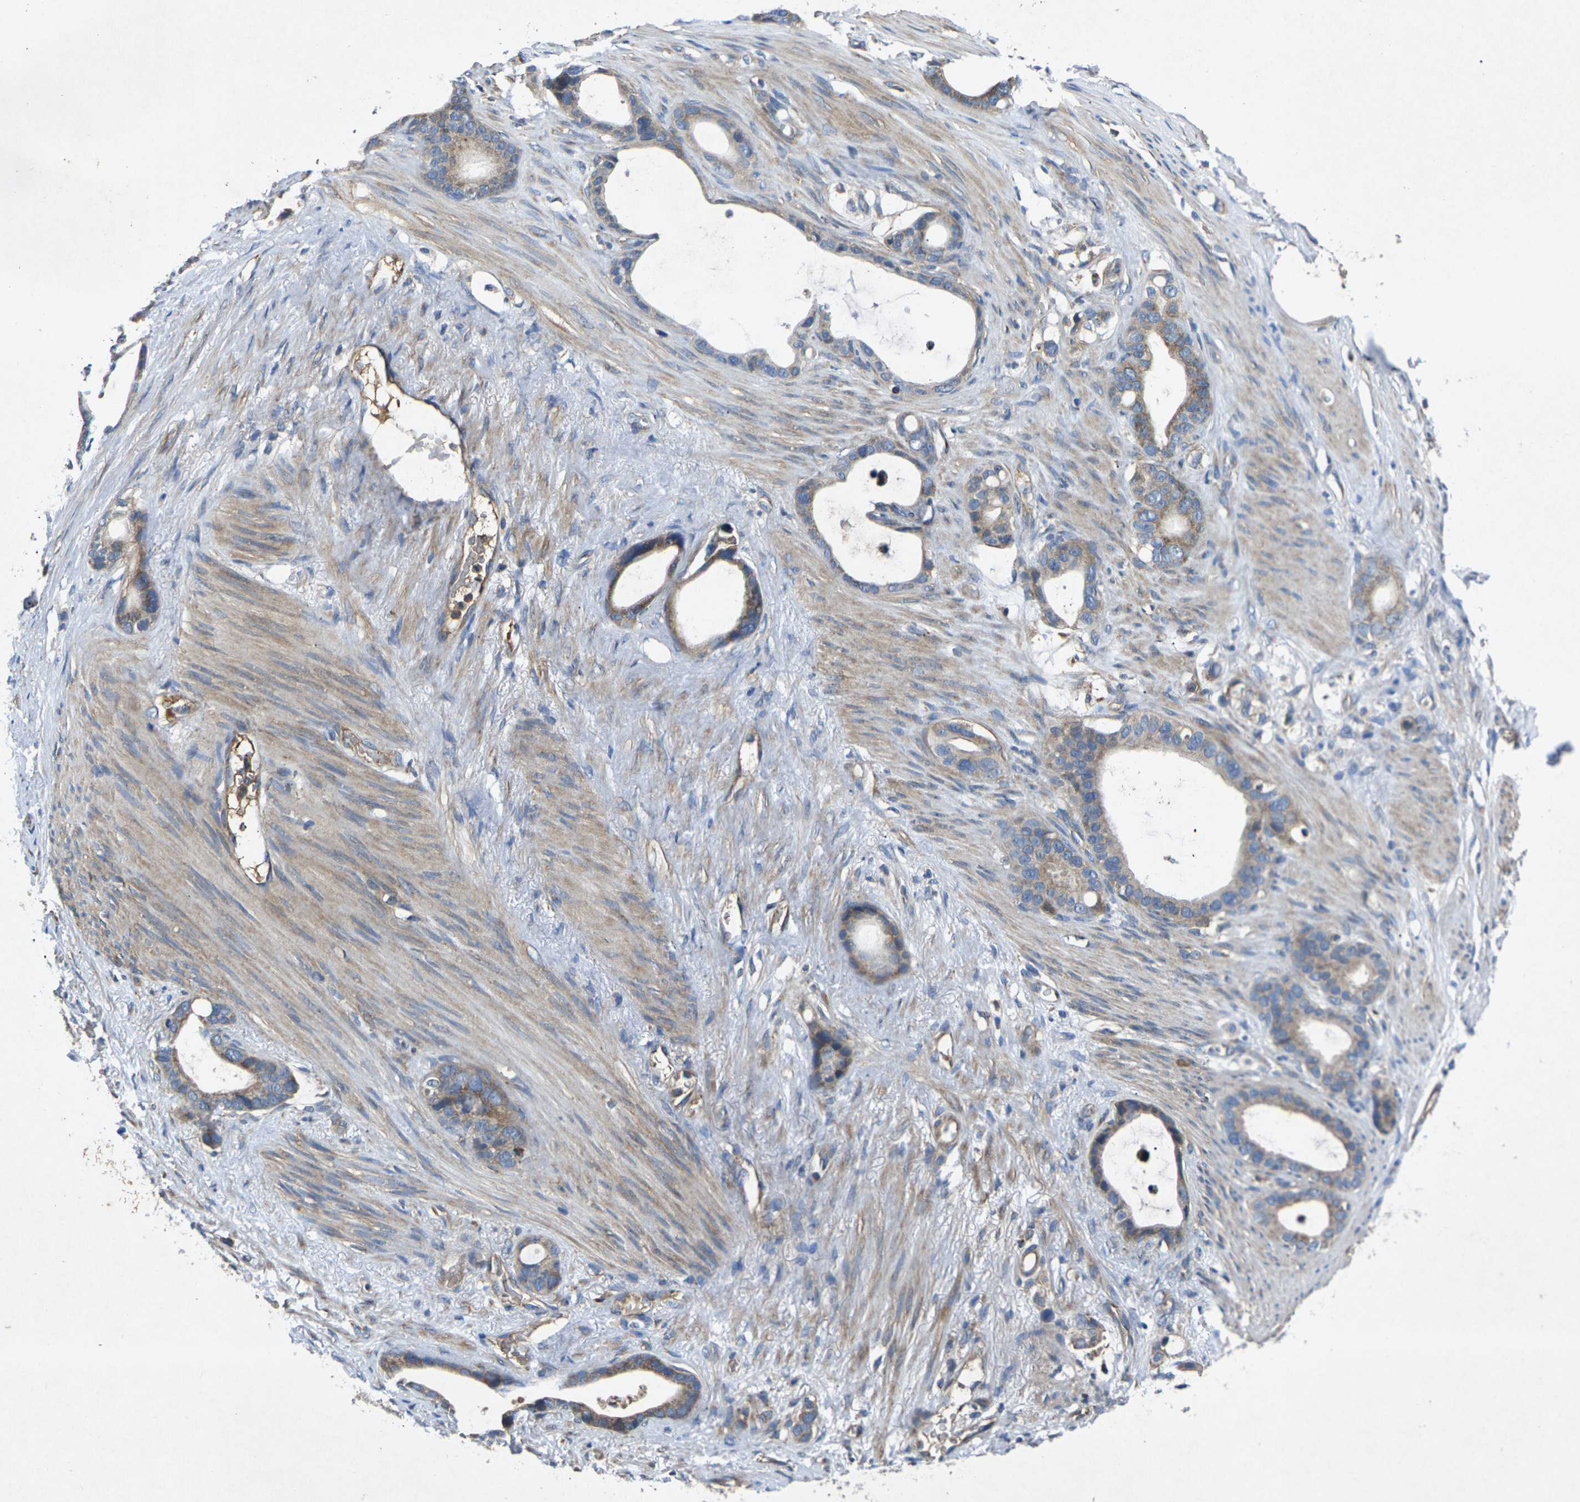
{"staining": {"intensity": "moderate", "quantity": ">75%", "location": "cytoplasmic/membranous"}, "tissue": "stomach cancer", "cell_type": "Tumor cells", "image_type": "cancer", "snomed": [{"axis": "morphology", "description": "Adenocarcinoma, NOS"}, {"axis": "topography", "description": "Stomach"}], "caption": "Protein expression analysis of human stomach adenocarcinoma reveals moderate cytoplasmic/membranous staining in about >75% of tumor cells.", "gene": "KIF1B", "patient": {"sex": "female", "age": 75}}